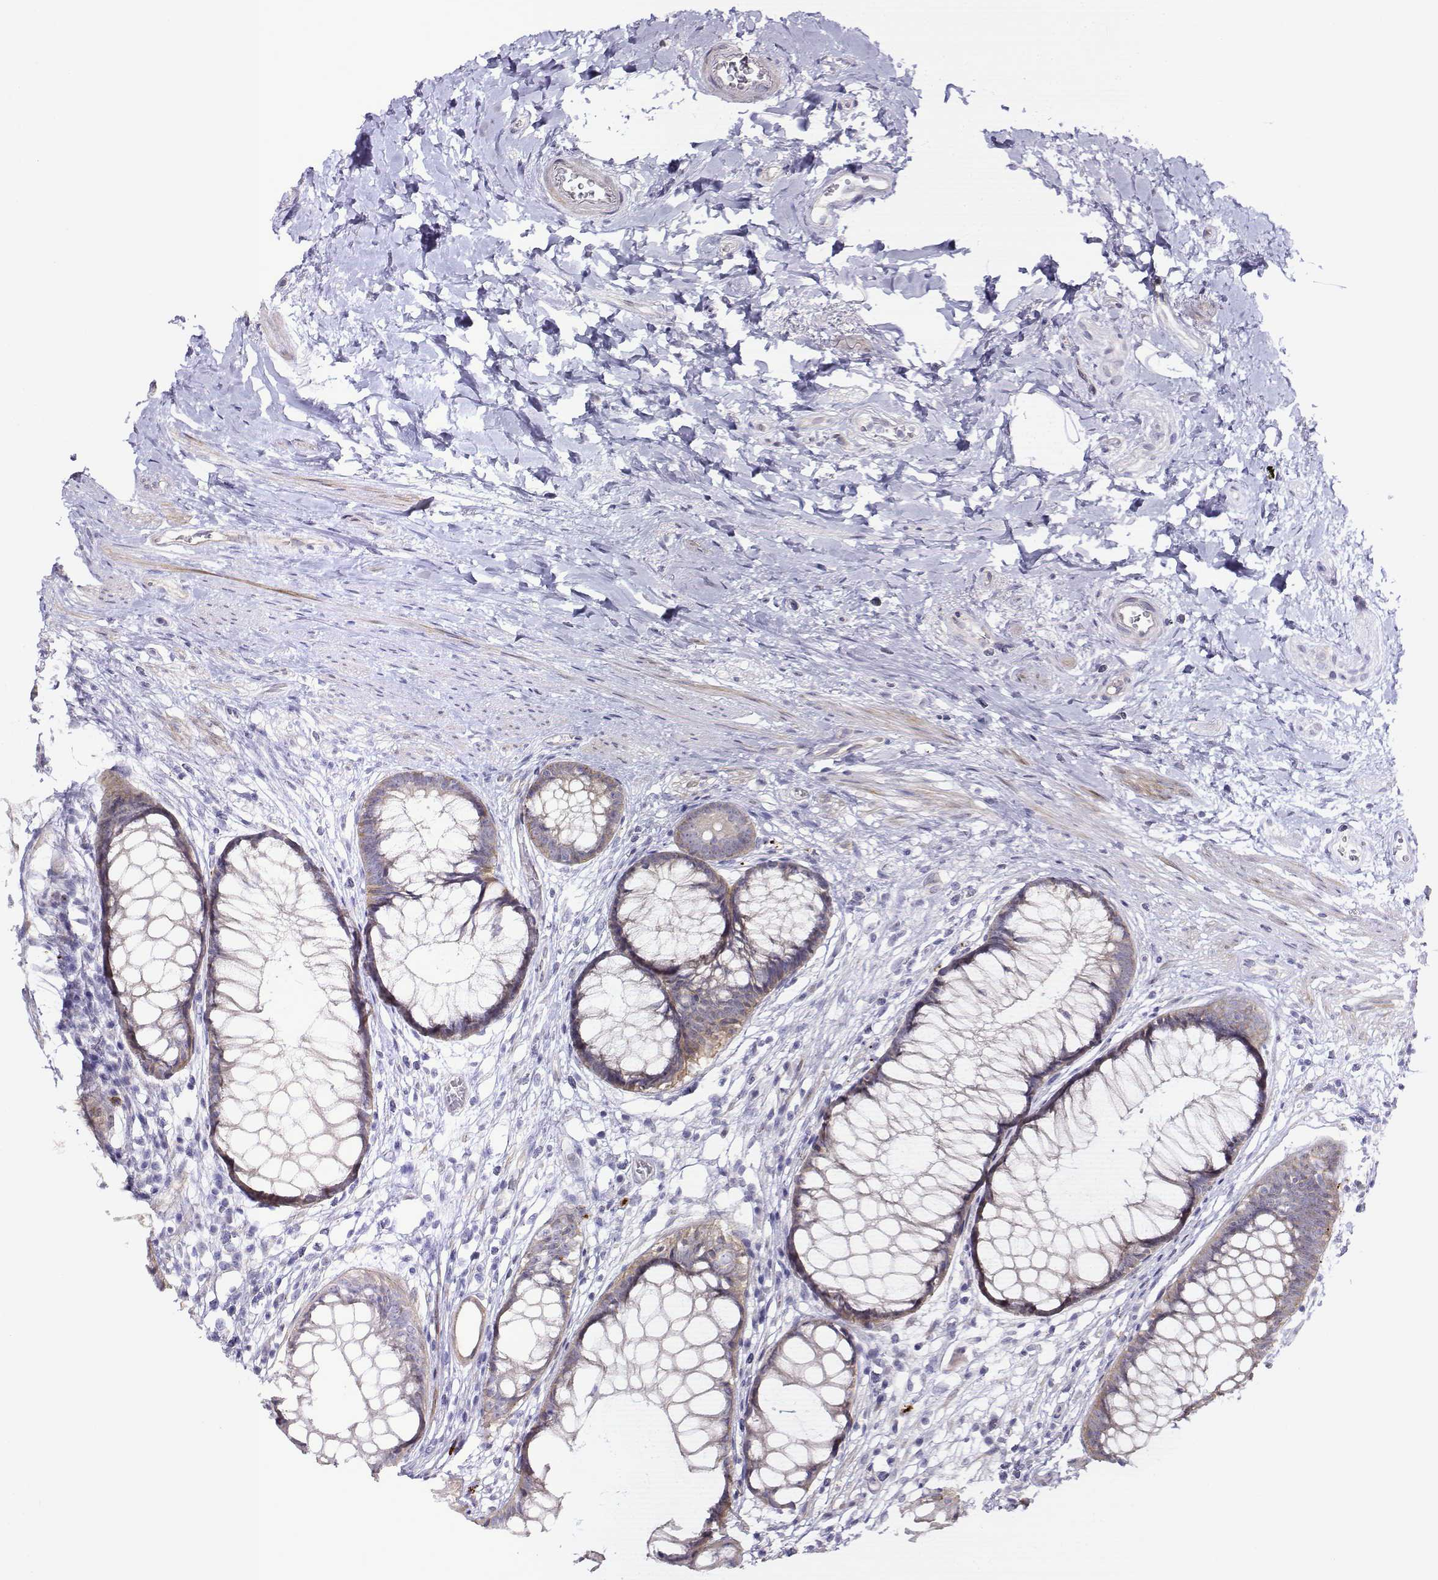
{"staining": {"intensity": "moderate", "quantity": "25%-75%", "location": "cytoplasmic/membranous"}, "tissue": "rectum", "cell_type": "Glandular cells", "image_type": "normal", "snomed": [{"axis": "morphology", "description": "Normal tissue, NOS"}, {"axis": "topography", "description": "Smooth muscle"}, {"axis": "topography", "description": "Rectum"}], "caption": "Approximately 25%-75% of glandular cells in benign rectum display moderate cytoplasmic/membranous protein positivity as visualized by brown immunohistochemical staining.", "gene": "NOS1AP", "patient": {"sex": "male", "age": 53}}